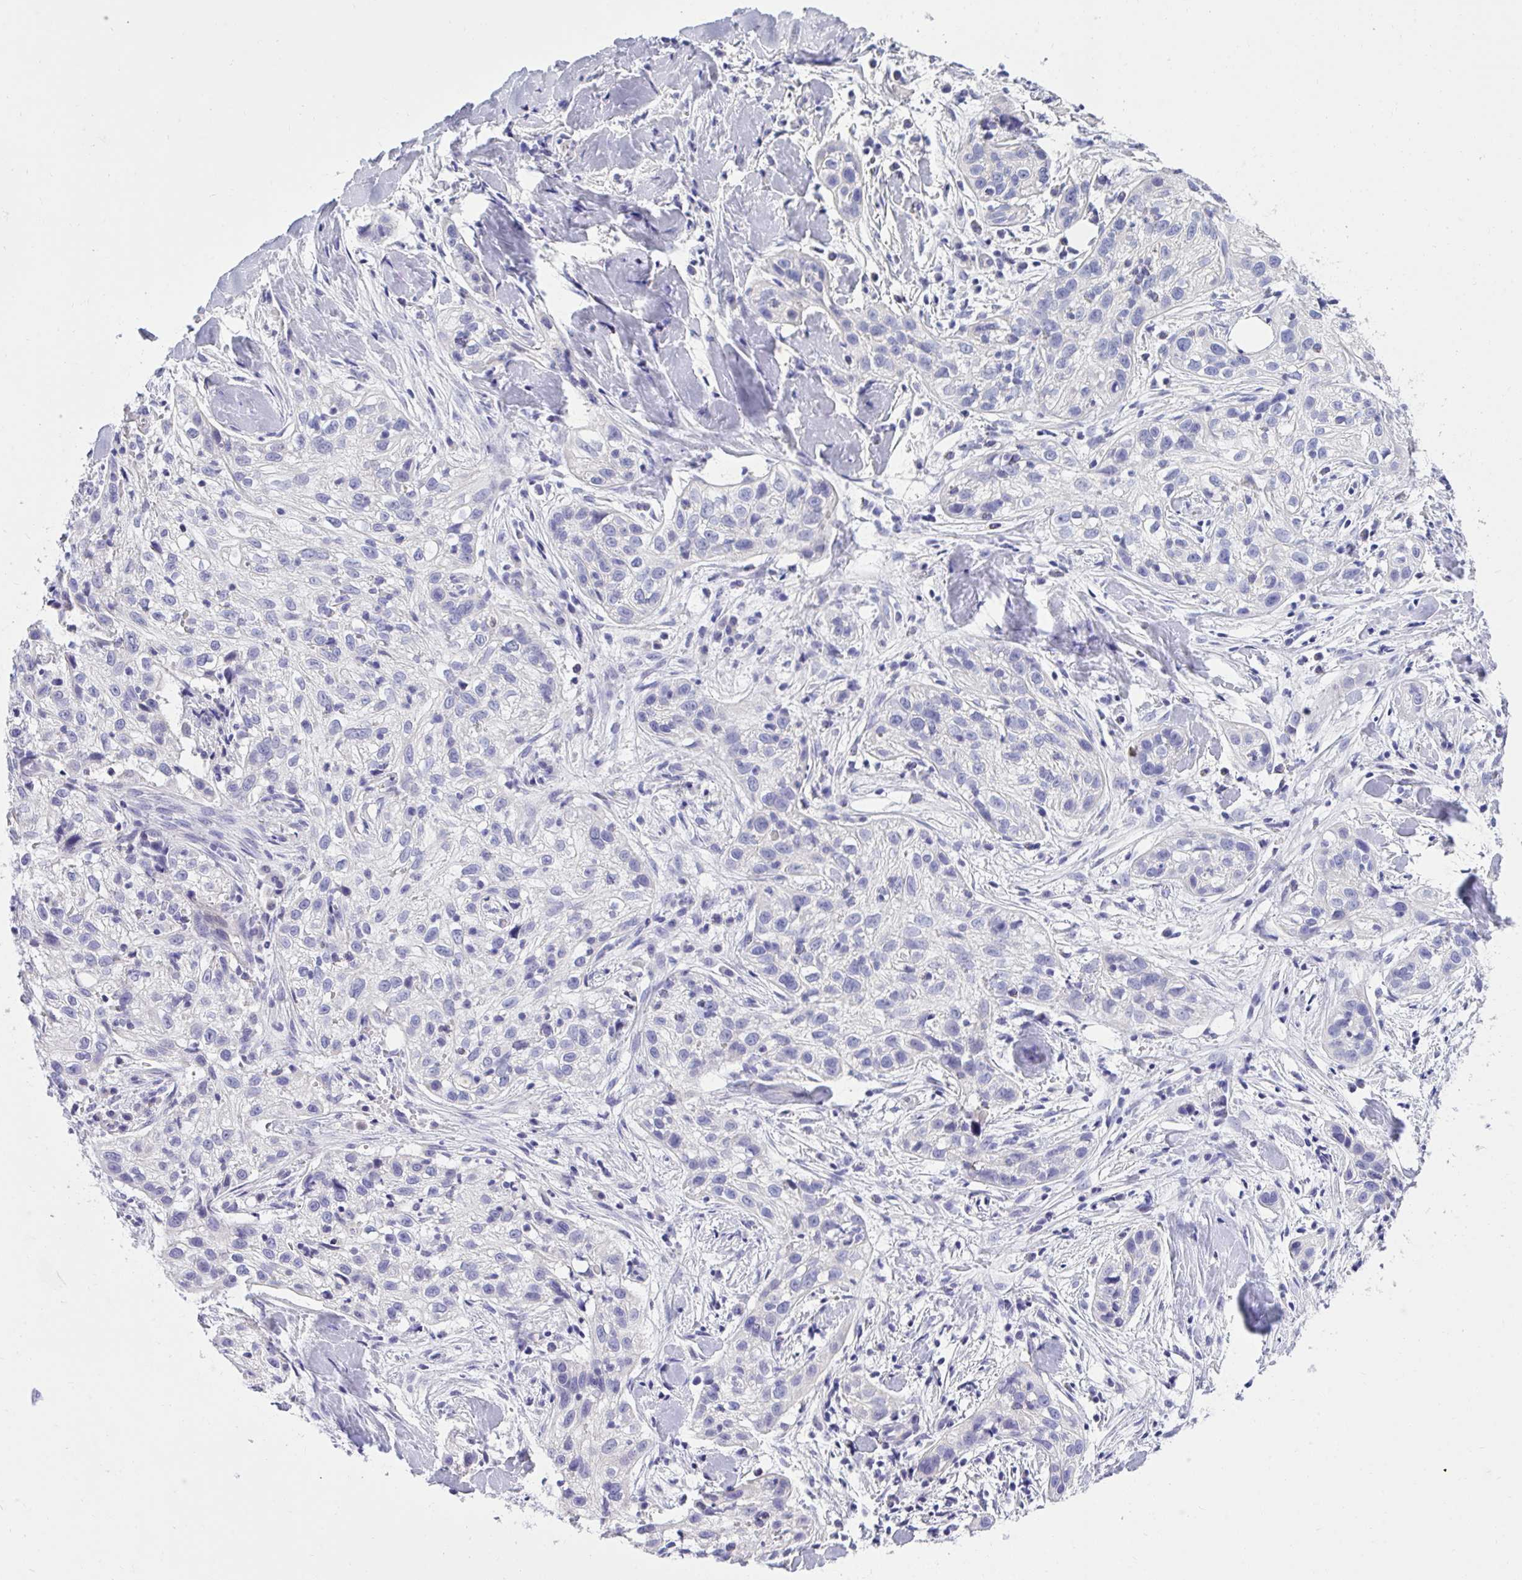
{"staining": {"intensity": "negative", "quantity": "none", "location": "none"}, "tissue": "skin cancer", "cell_type": "Tumor cells", "image_type": "cancer", "snomed": [{"axis": "morphology", "description": "Squamous cell carcinoma, NOS"}, {"axis": "topography", "description": "Skin"}], "caption": "The histopathology image demonstrates no significant positivity in tumor cells of skin squamous cell carcinoma.", "gene": "TMCO5A", "patient": {"sex": "male", "age": 82}}